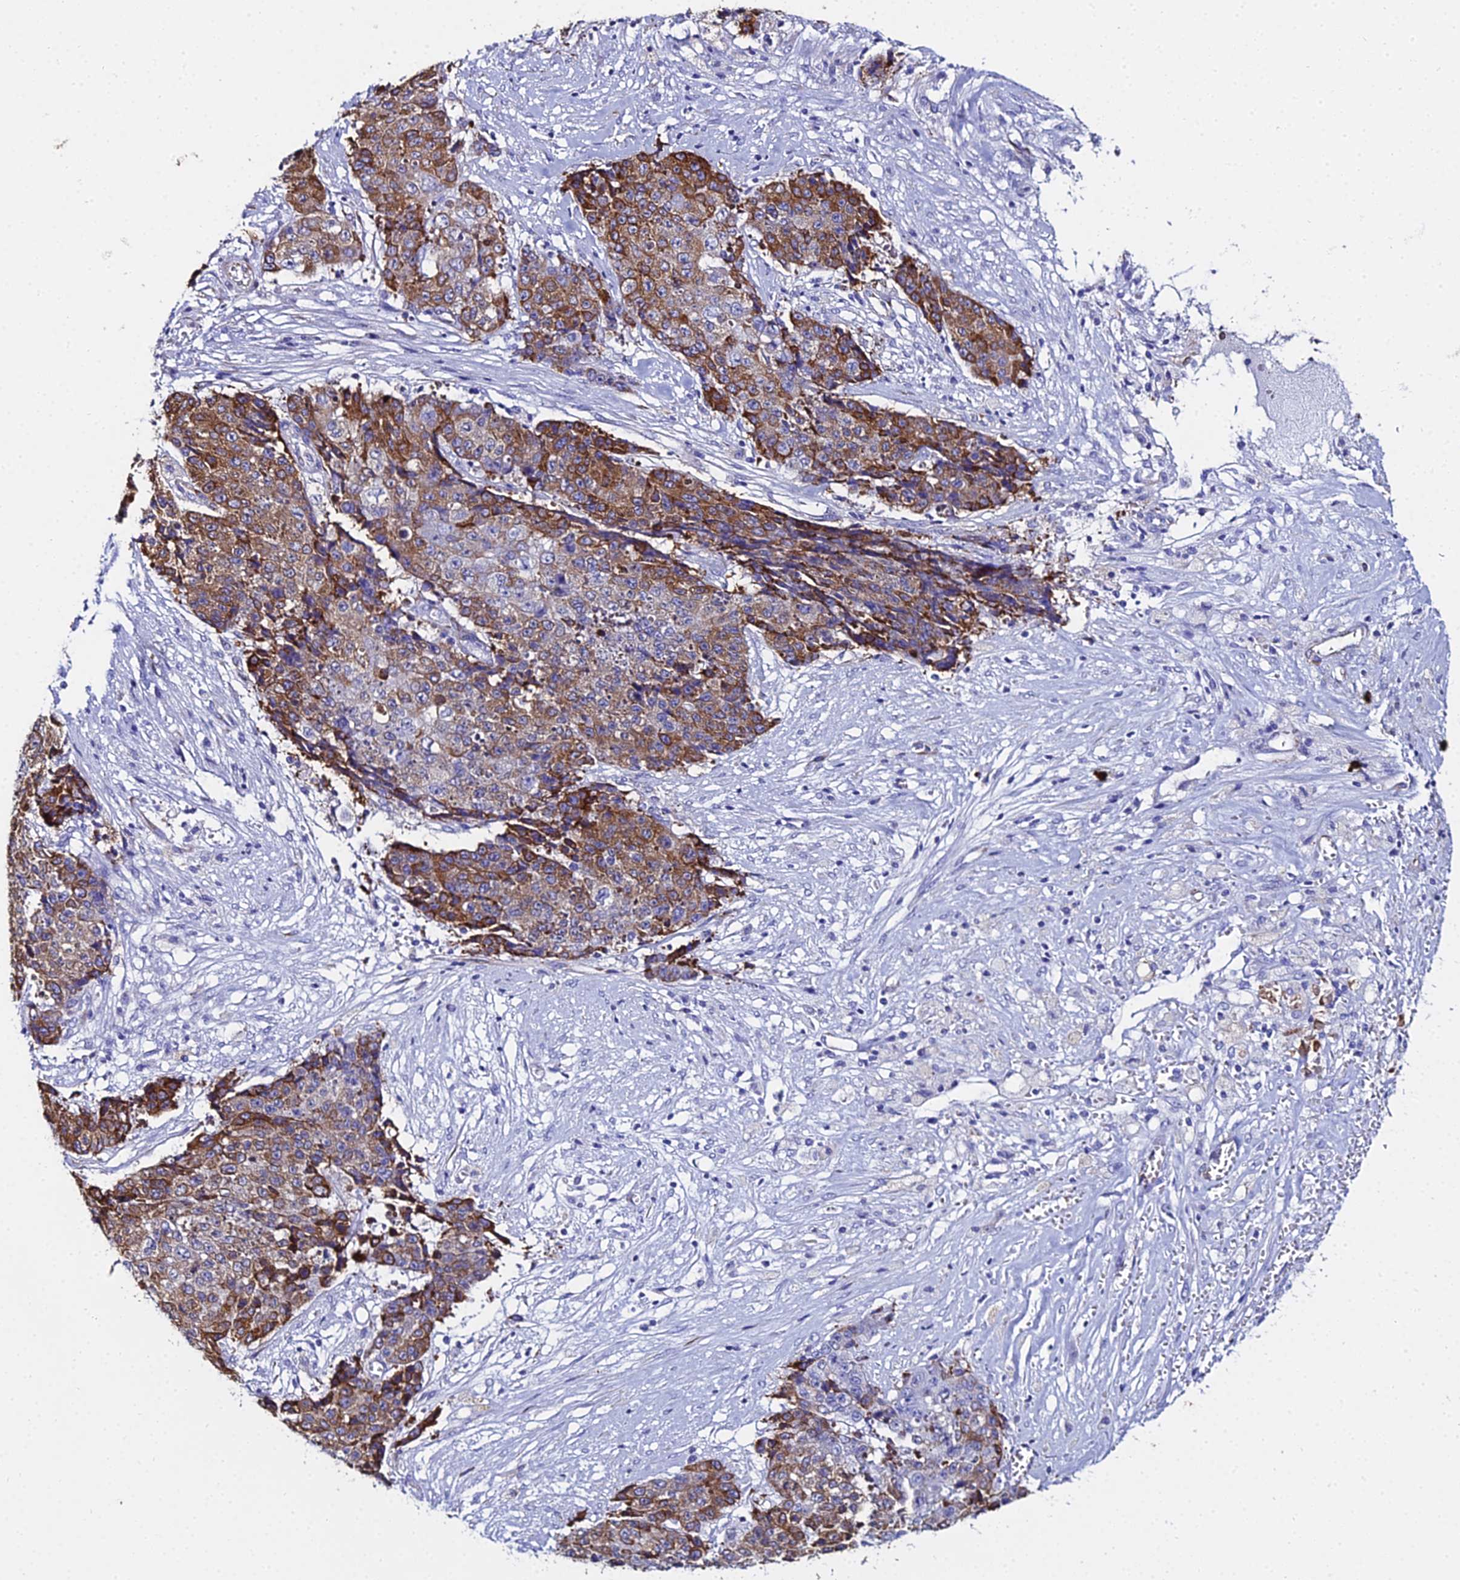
{"staining": {"intensity": "moderate", "quantity": "25%-75%", "location": "cytoplasmic/membranous"}, "tissue": "ovarian cancer", "cell_type": "Tumor cells", "image_type": "cancer", "snomed": [{"axis": "morphology", "description": "Carcinoma, endometroid"}, {"axis": "topography", "description": "Ovary"}], "caption": "Protein expression by IHC displays moderate cytoplasmic/membranous positivity in about 25%-75% of tumor cells in ovarian cancer. Using DAB (brown) and hematoxylin (blue) stains, captured at high magnification using brightfield microscopy.", "gene": "TXNDC5", "patient": {"sex": "female", "age": 42}}